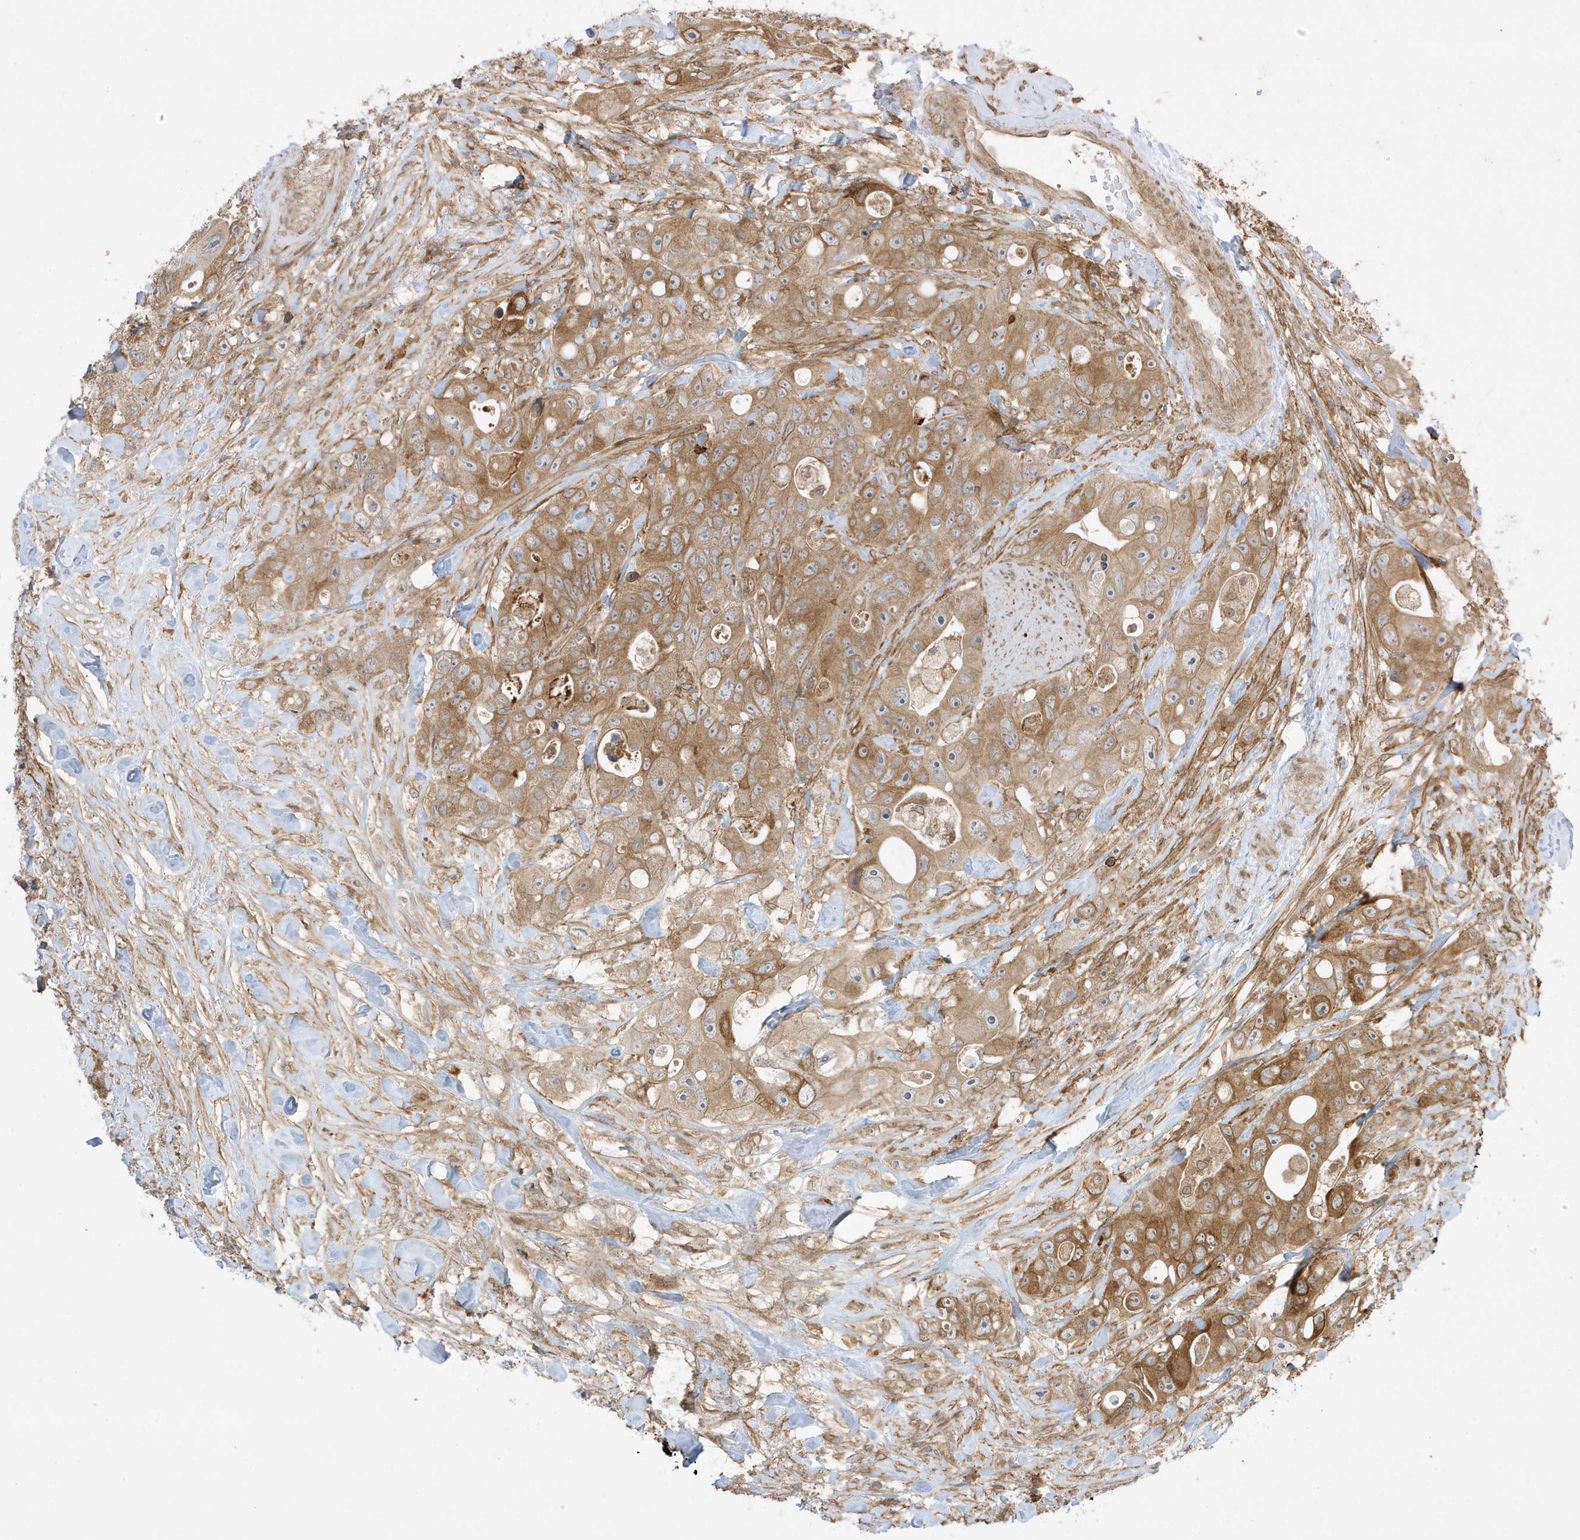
{"staining": {"intensity": "moderate", "quantity": ">75%", "location": "cytoplasmic/membranous"}, "tissue": "colorectal cancer", "cell_type": "Tumor cells", "image_type": "cancer", "snomed": [{"axis": "morphology", "description": "Adenocarcinoma, NOS"}, {"axis": "topography", "description": "Colon"}], "caption": "Immunohistochemical staining of colorectal cancer (adenocarcinoma) demonstrates medium levels of moderate cytoplasmic/membranous protein staining in approximately >75% of tumor cells.", "gene": "SCARF2", "patient": {"sex": "female", "age": 46}}